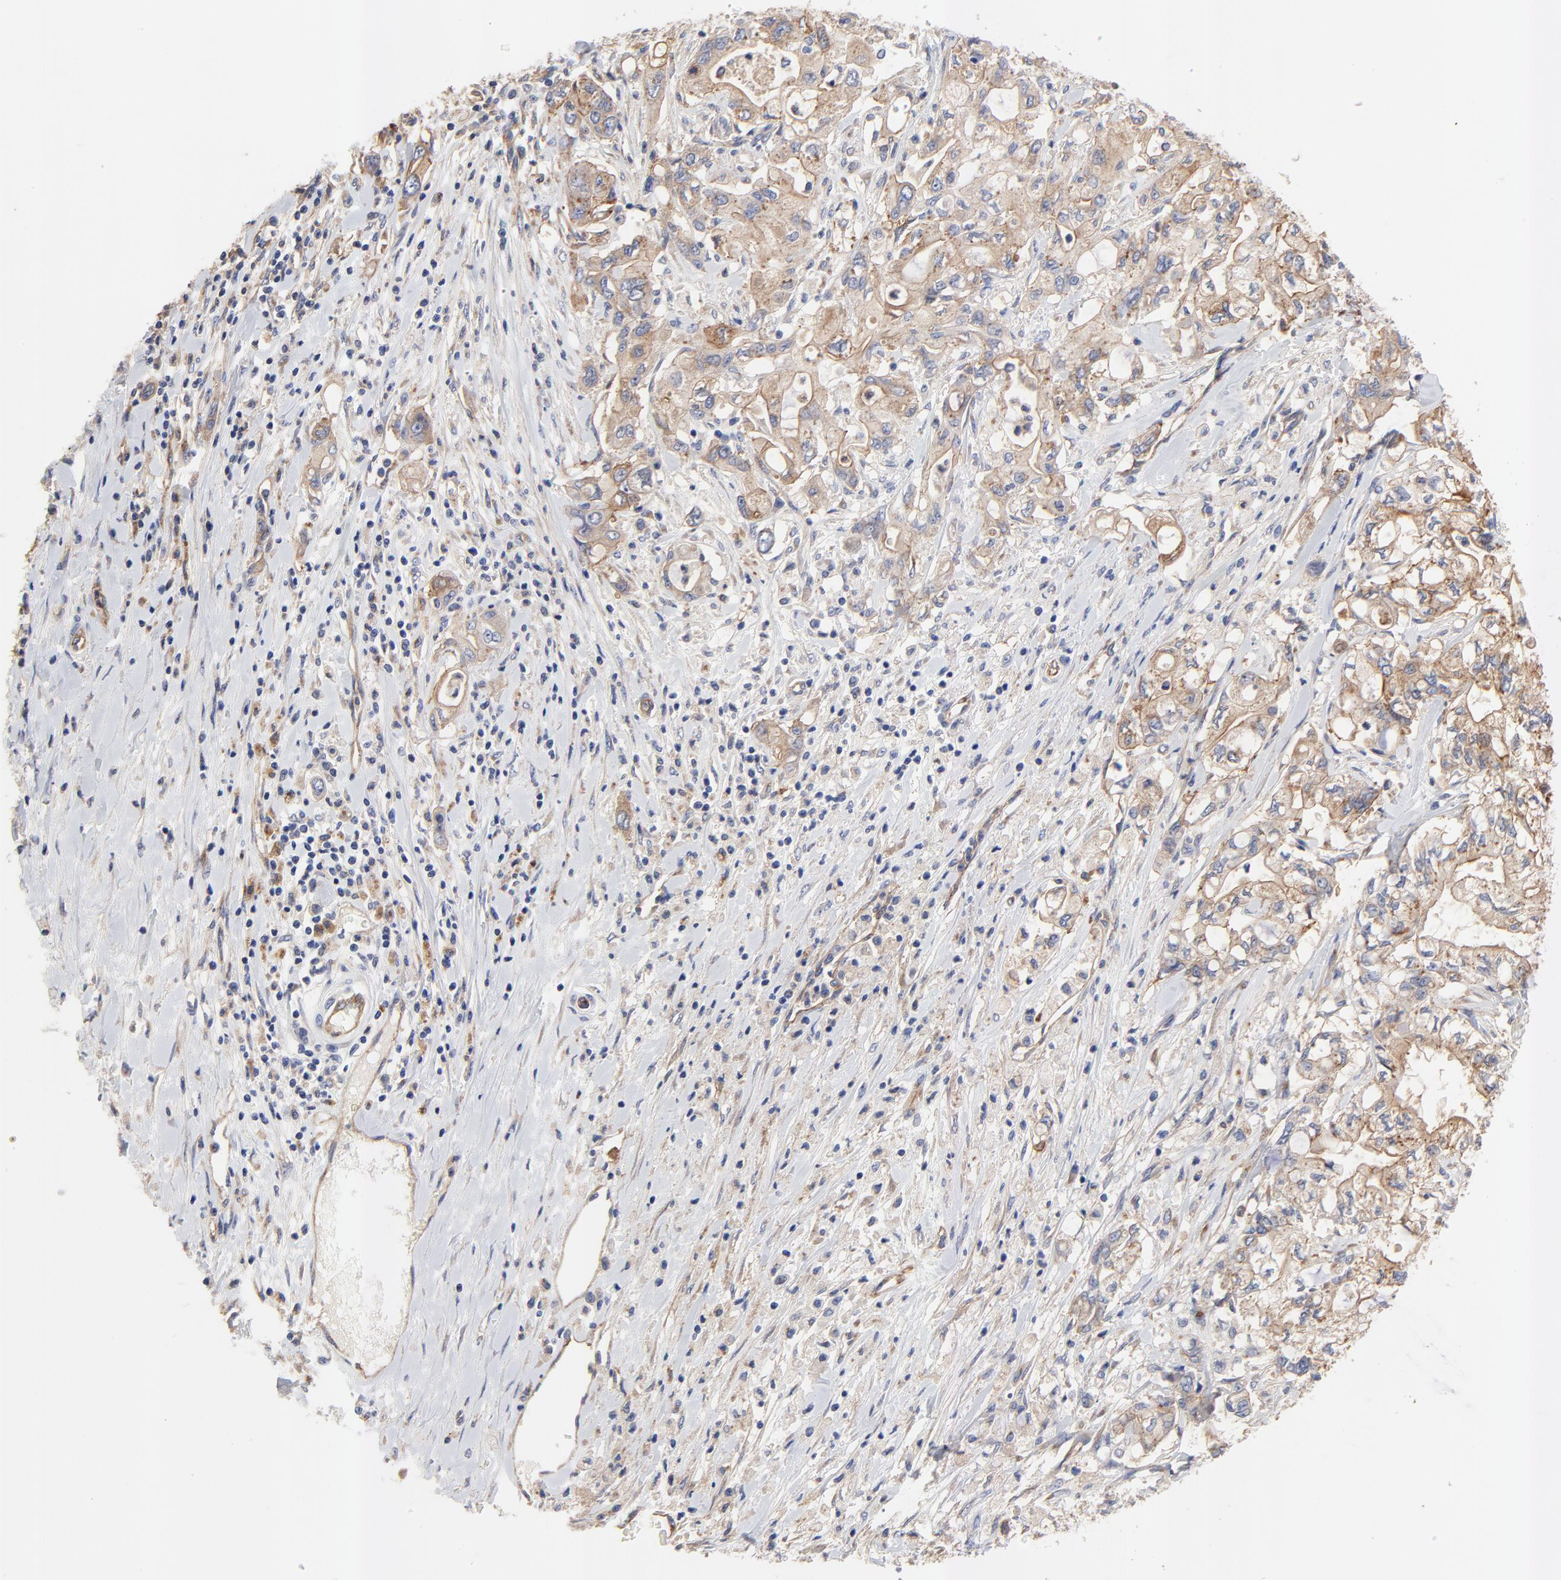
{"staining": {"intensity": "moderate", "quantity": ">75%", "location": "cytoplasmic/membranous"}, "tissue": "pancreatic cancer", "cell_type": "Tumor cells", "image_type": "cancer", "snomed": [{"axis": "morphology", "description": "Adenocarcinoma, NOS"}, {"axis": "topography", "description": "Pancreas"}], "caption": "The photomicrograph shows staining of adenocarcinoma (pancreatic), revealing moderate cytoplasmic/membranous protein positivity (brown color) within tumor cells.", "gene": "FBXL2", "patient": {"sex": "male", "age": 79}}